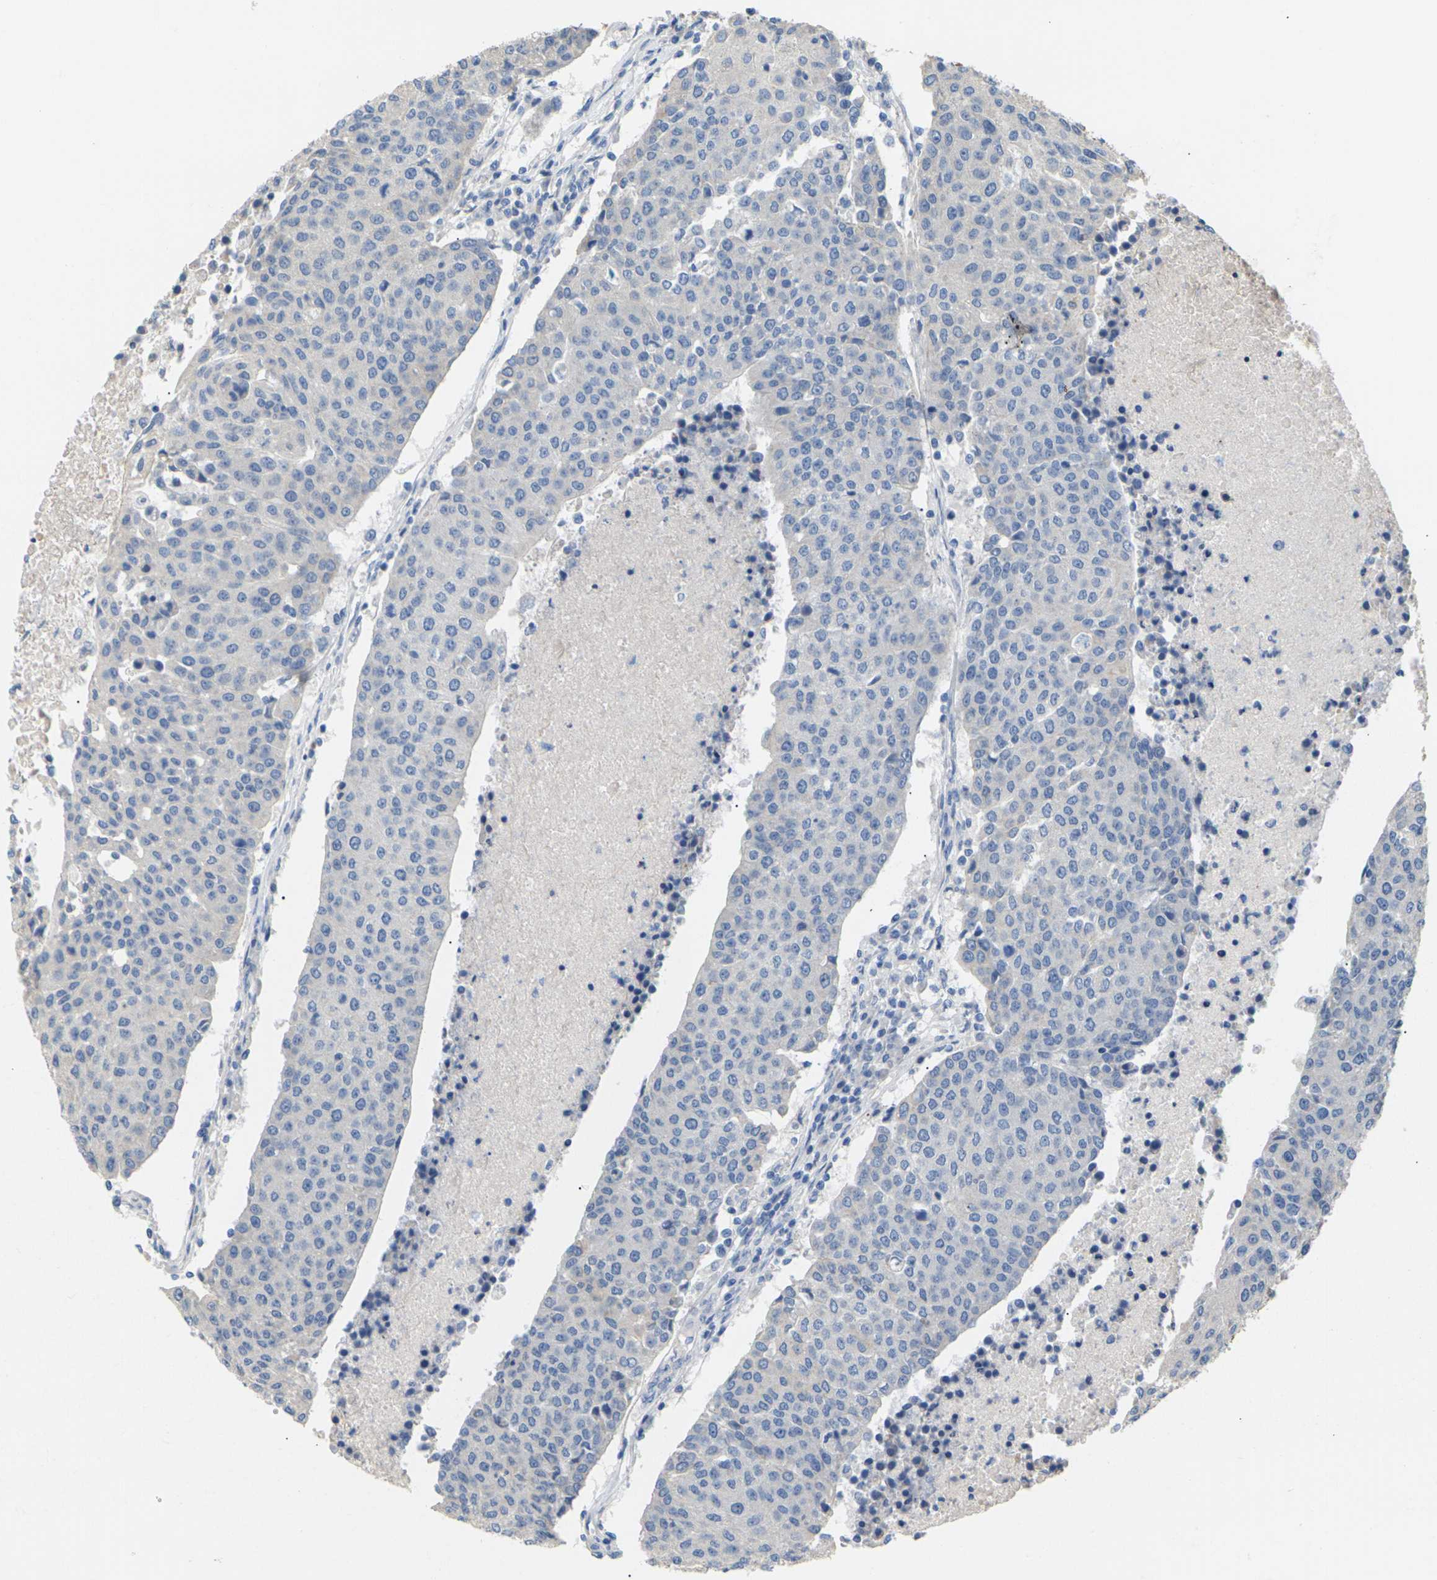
{"staining": {"intensity": "negative", "quantity": "none", "location": "none"}, "tissue": "urothelial cancer", "cell_type": "Tumor cells", "image_type": "cancer", "snomed": [{"axis": "morphology", "description": "Urothelial carcinoma, High grade"}, {"axis": "topography", "description": "Urinary bladder"}], "caption": "An immunohistochemistry (IHC) histopathology image of high-grade urothelial carcinoma is shown. There is no staining in tumor cells of high-grade urothelial carcinoma.", "gene": "KLHDC8B", "patient": {"sex": "female", "age": 85}}